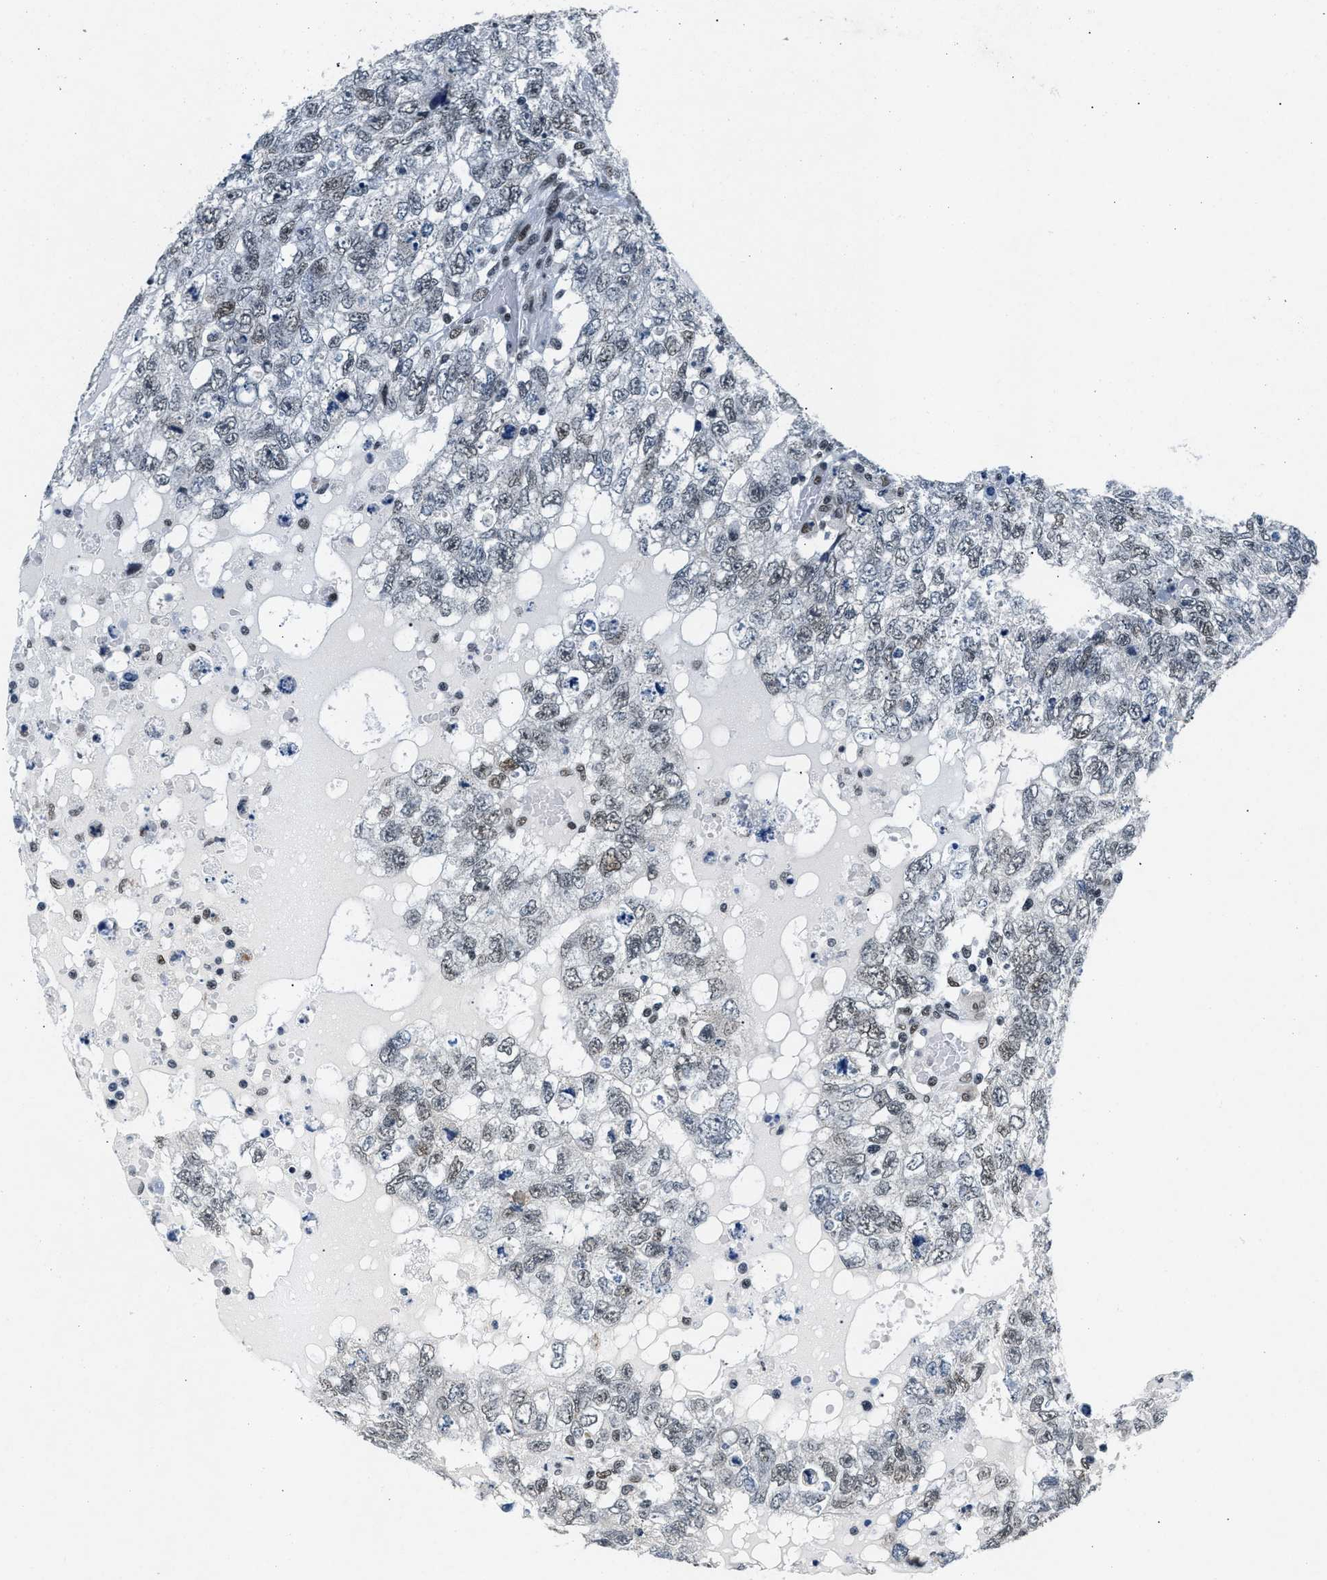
{"staining": {"intensity": "weak", "quantity": "25%-75%", "location": "nuclear"}, "tissue": "testis cancer", "cell_type": "Tumor cells", "image_type": "cancer", "snomed": [{"axis": "morphology", "description": "Carcinoma, Embryonal, NOS"}, {"axis": "topography", "description": "Testis"}], "caption": "The photomicrograph displays immunohistochemical staining of testis cancer (embryonal carcinoma). There is weak nuclear expression is present in approximately 25%-75% of tumor cells. Using DAB (brown) and hematoxylin (blue) stains, captured at high magnification using brightfield microscopy.", "gene": "ATF2", "patient": {"sex": "male", "age": 36}}